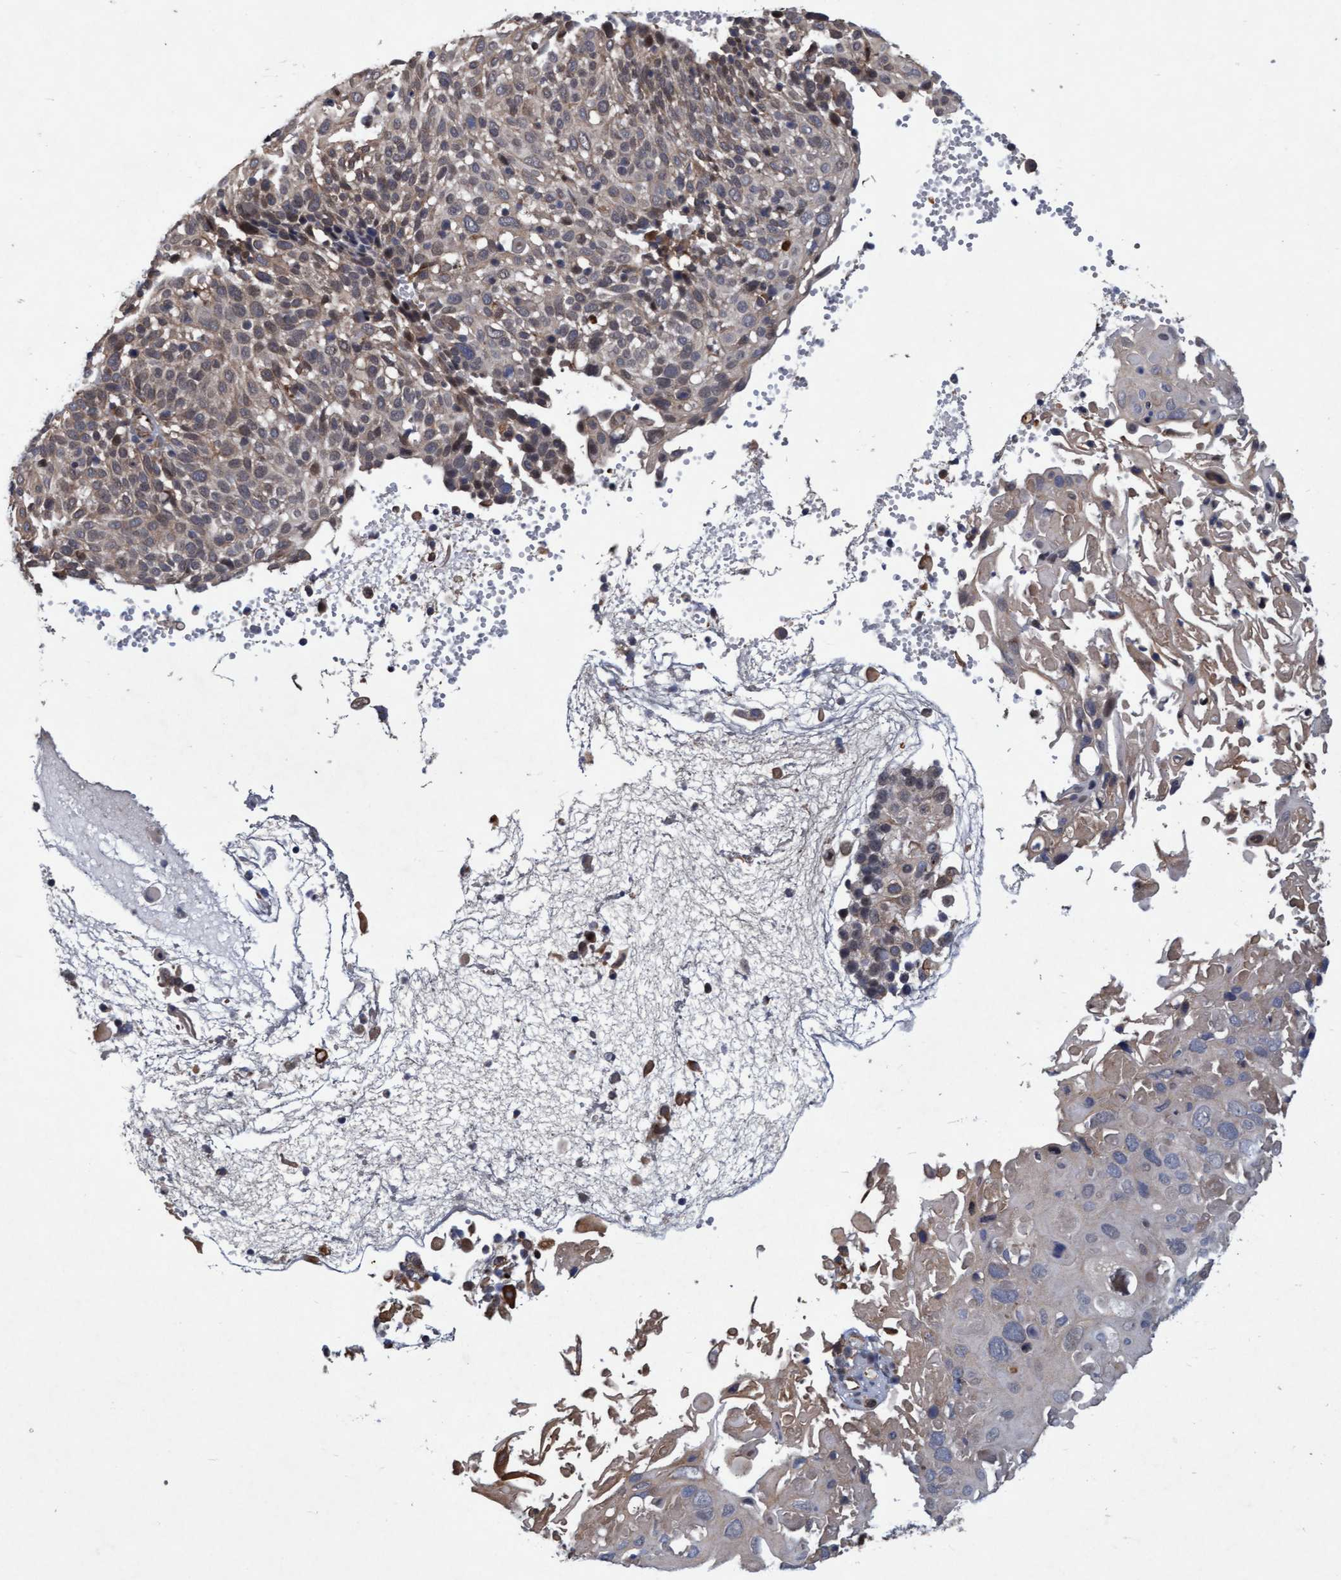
{"staining": {"intensity": "weak", "quantity": "25%-75%", "location": "cytoplasmic/membranous,nuclear"}, "tissue": "cervical cancer", "cell_type": "Tumor cells", "image_type": "cancer", "snomed": [{"axis": "morphology", "description": "Squamous cell carcinoma, NOS"}, {"axis": "topography", "description": "Cervix"}], "caption": "IHC (DAB (3,3'-diaminobenzidine)) staining of cervical cancer (squamous cell carcinoma) displays weak cytoplasmic/membranous and nuclear protein expression in approximately 25%-75% of tumor cells.", "gene": "PSMB6", "patient": {"sex": "female", "age": 74}}